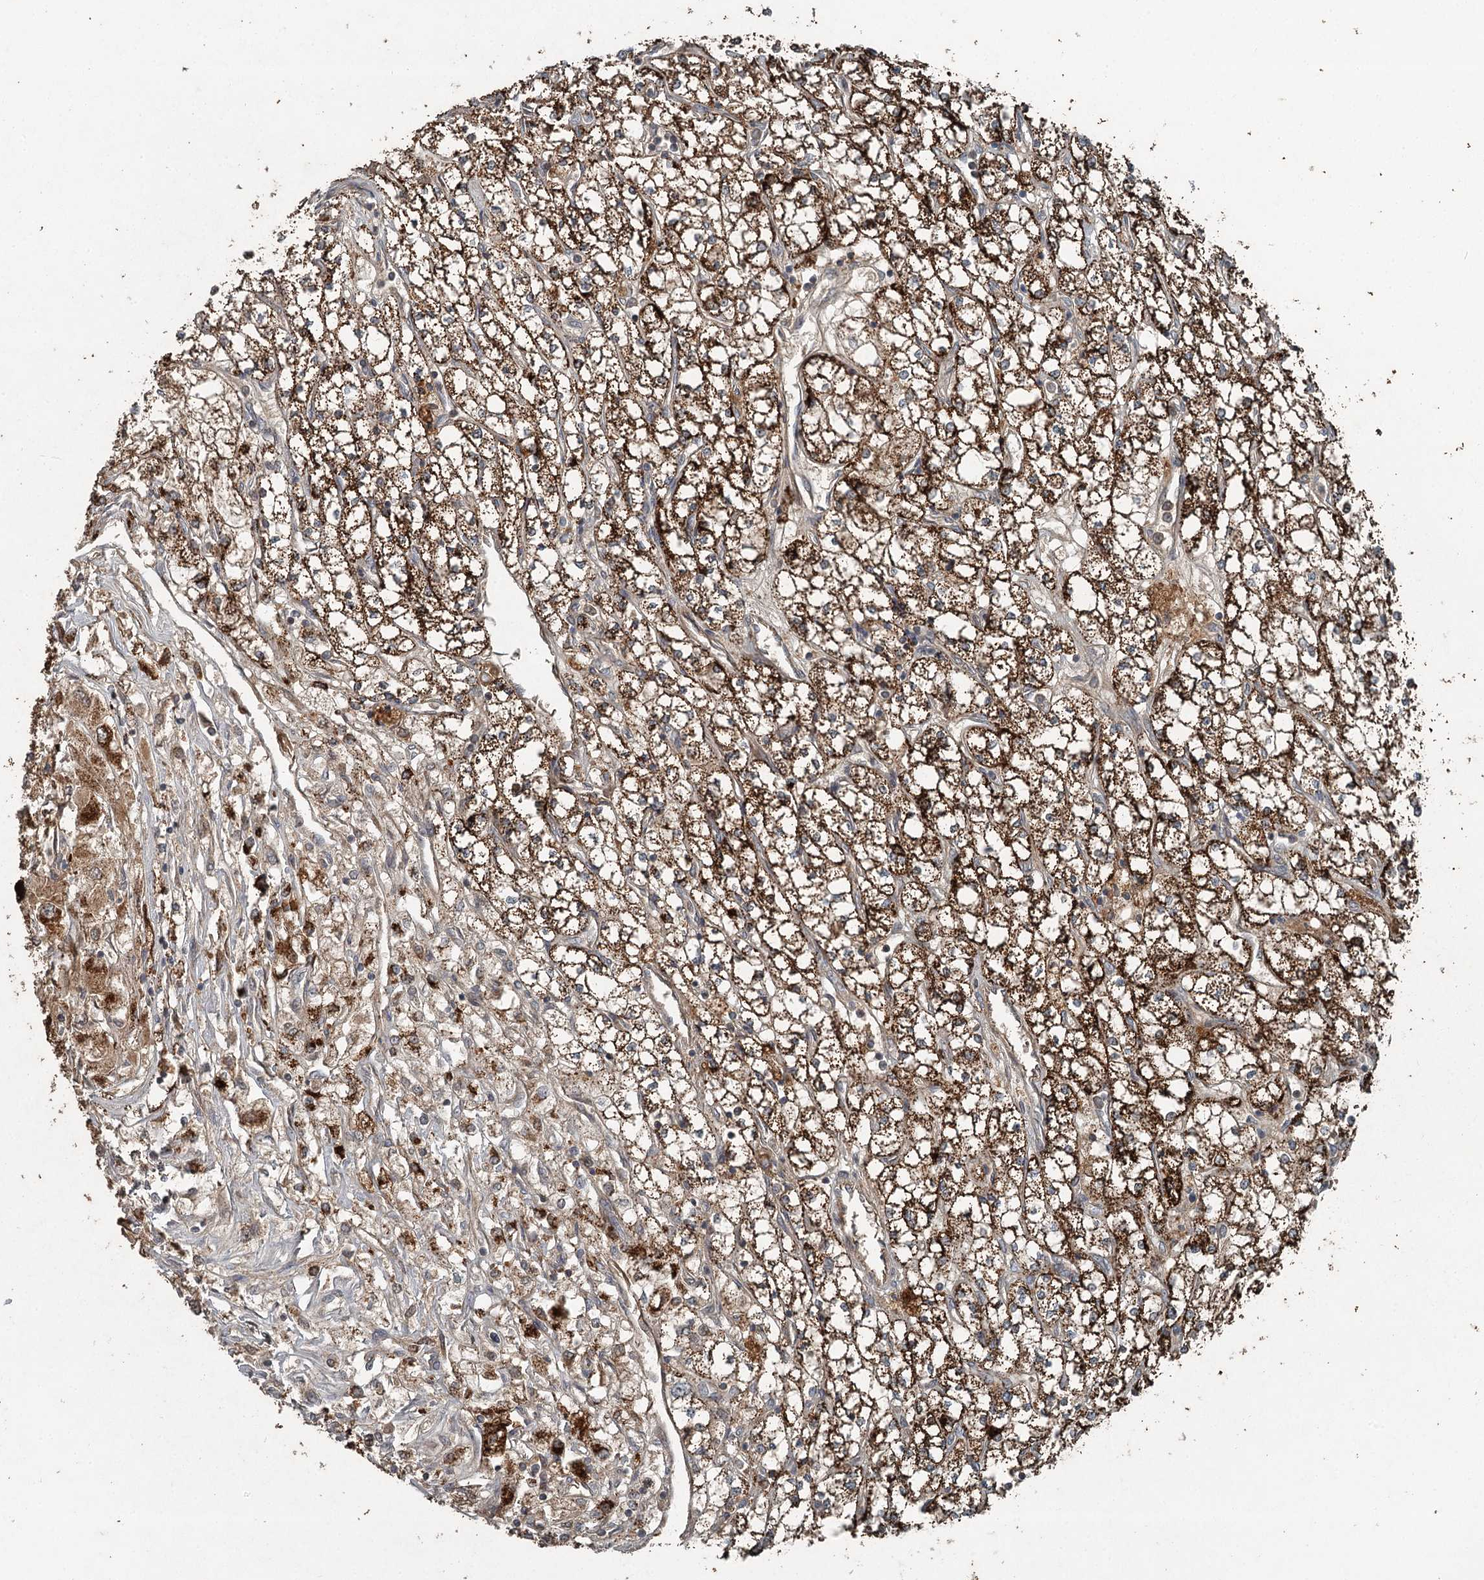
{"staining": {"intensity": "strong", "quantity": ">75%", "location": "cytoplasmic/membranous"}, "tissue": "renal cancer", "cell_type": "Tumor cells", "image_type": "cancer", "snomed": [{"axis": "morphology", "description": "Adenocarcinoma, NOS"}, {"axis": "topography", "description": "Kidney"}], "caption": "Renal cancer stained with a protein marker reveals strong staining in tumor cells.", "gene": "SLC39A8", "patient": {"sex": "male", "age": 80}}